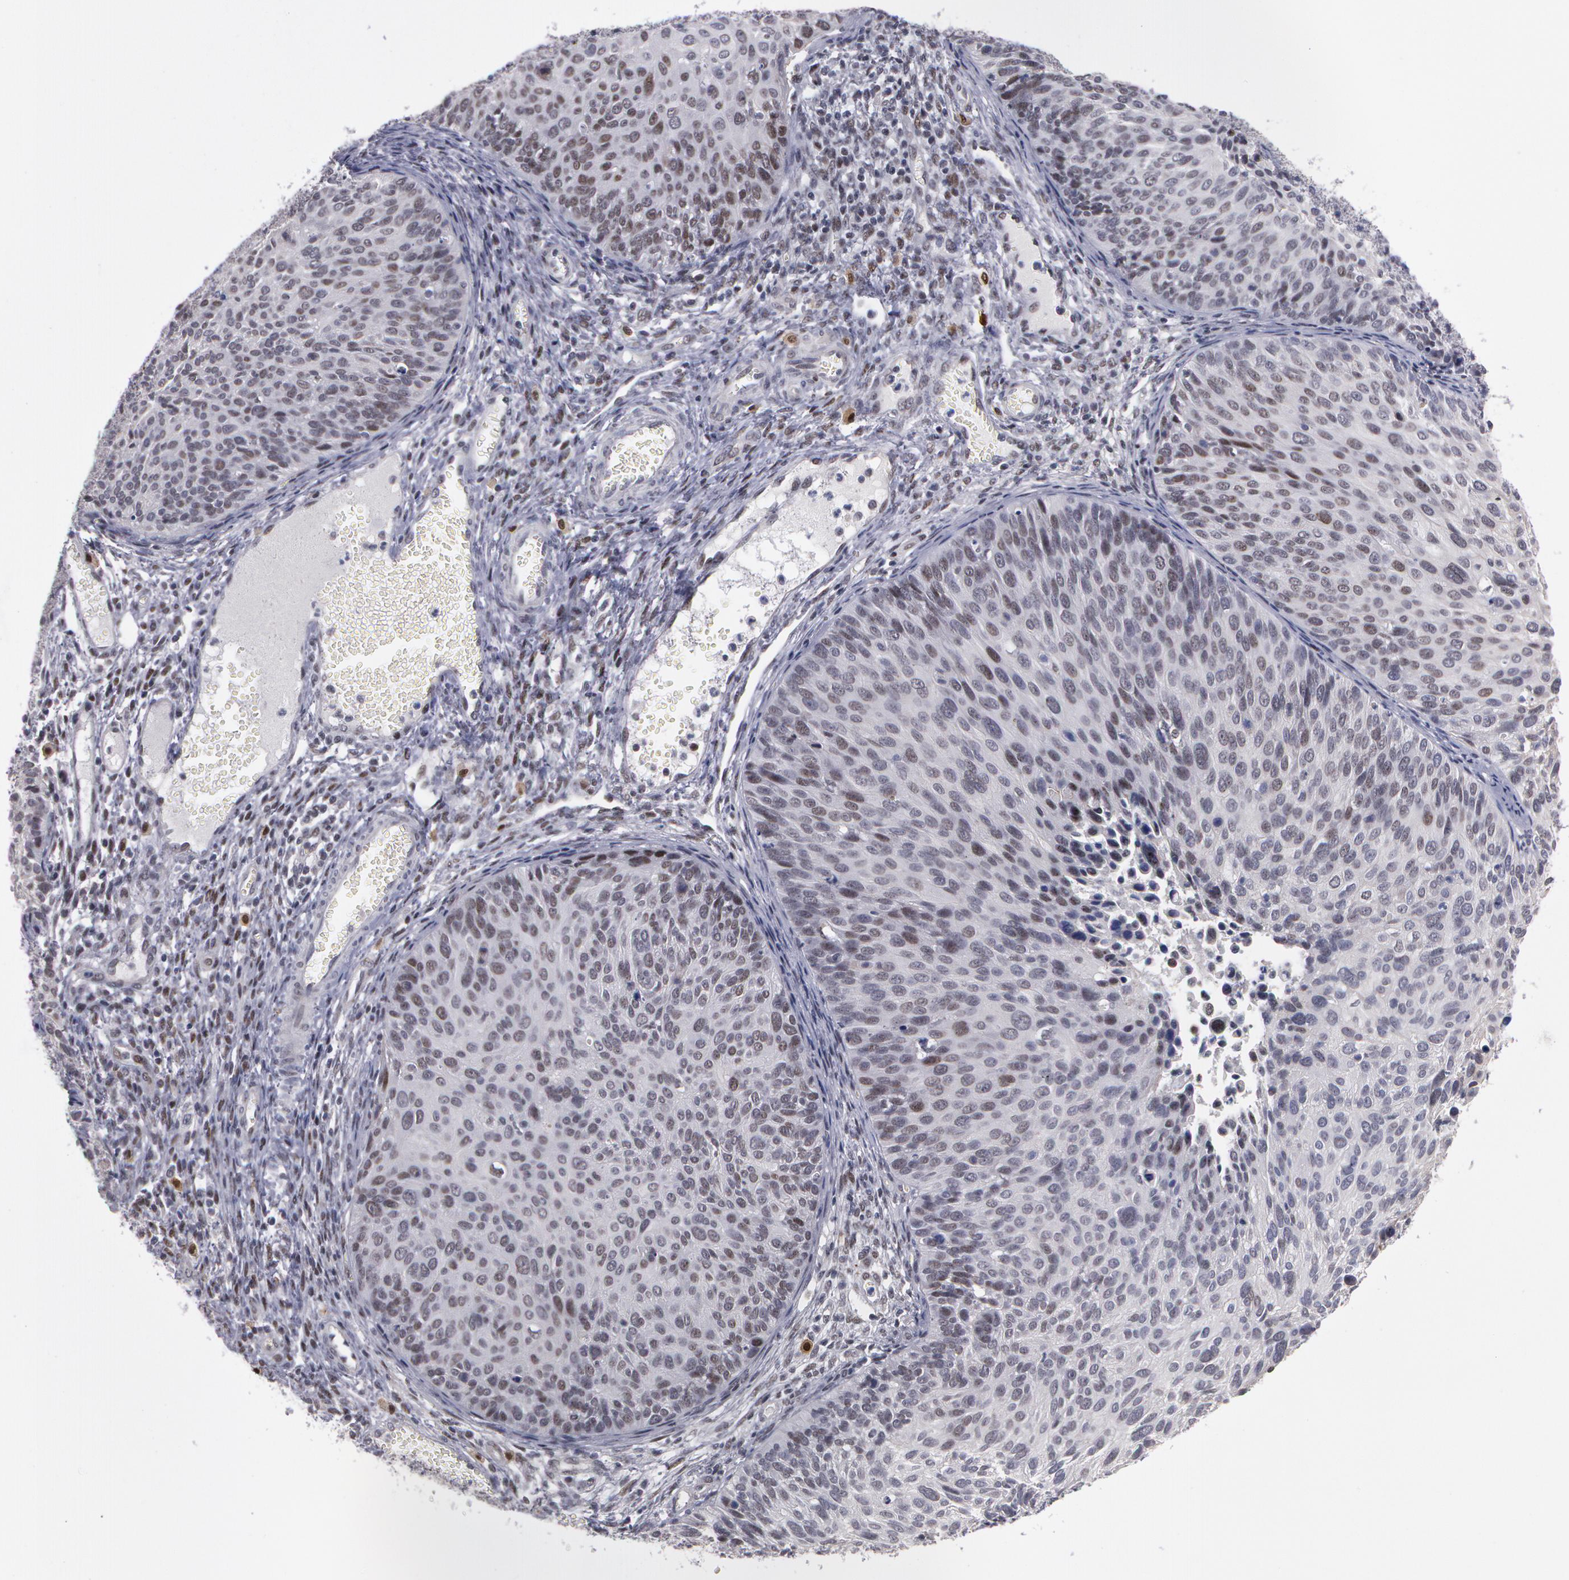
{"staining": {"intensity": "weak", "quantity": "<25%", "location": "nuclear"}, "tissue": "cervical cancer", "cell_type": "Tumor cells", "image_type": "cancer", "snomed": [{"axis": "morphology", "description": "Squamous cell carcinoma, NOS"}, {"axis": "topography", "description": "Cervix"}], "caption": "Tumor cells show no significant protein staining in squamous cell carcinoma (cervical).", "gene": "PRICKLE1", "patient": {"sex": "female", "age": 36}}